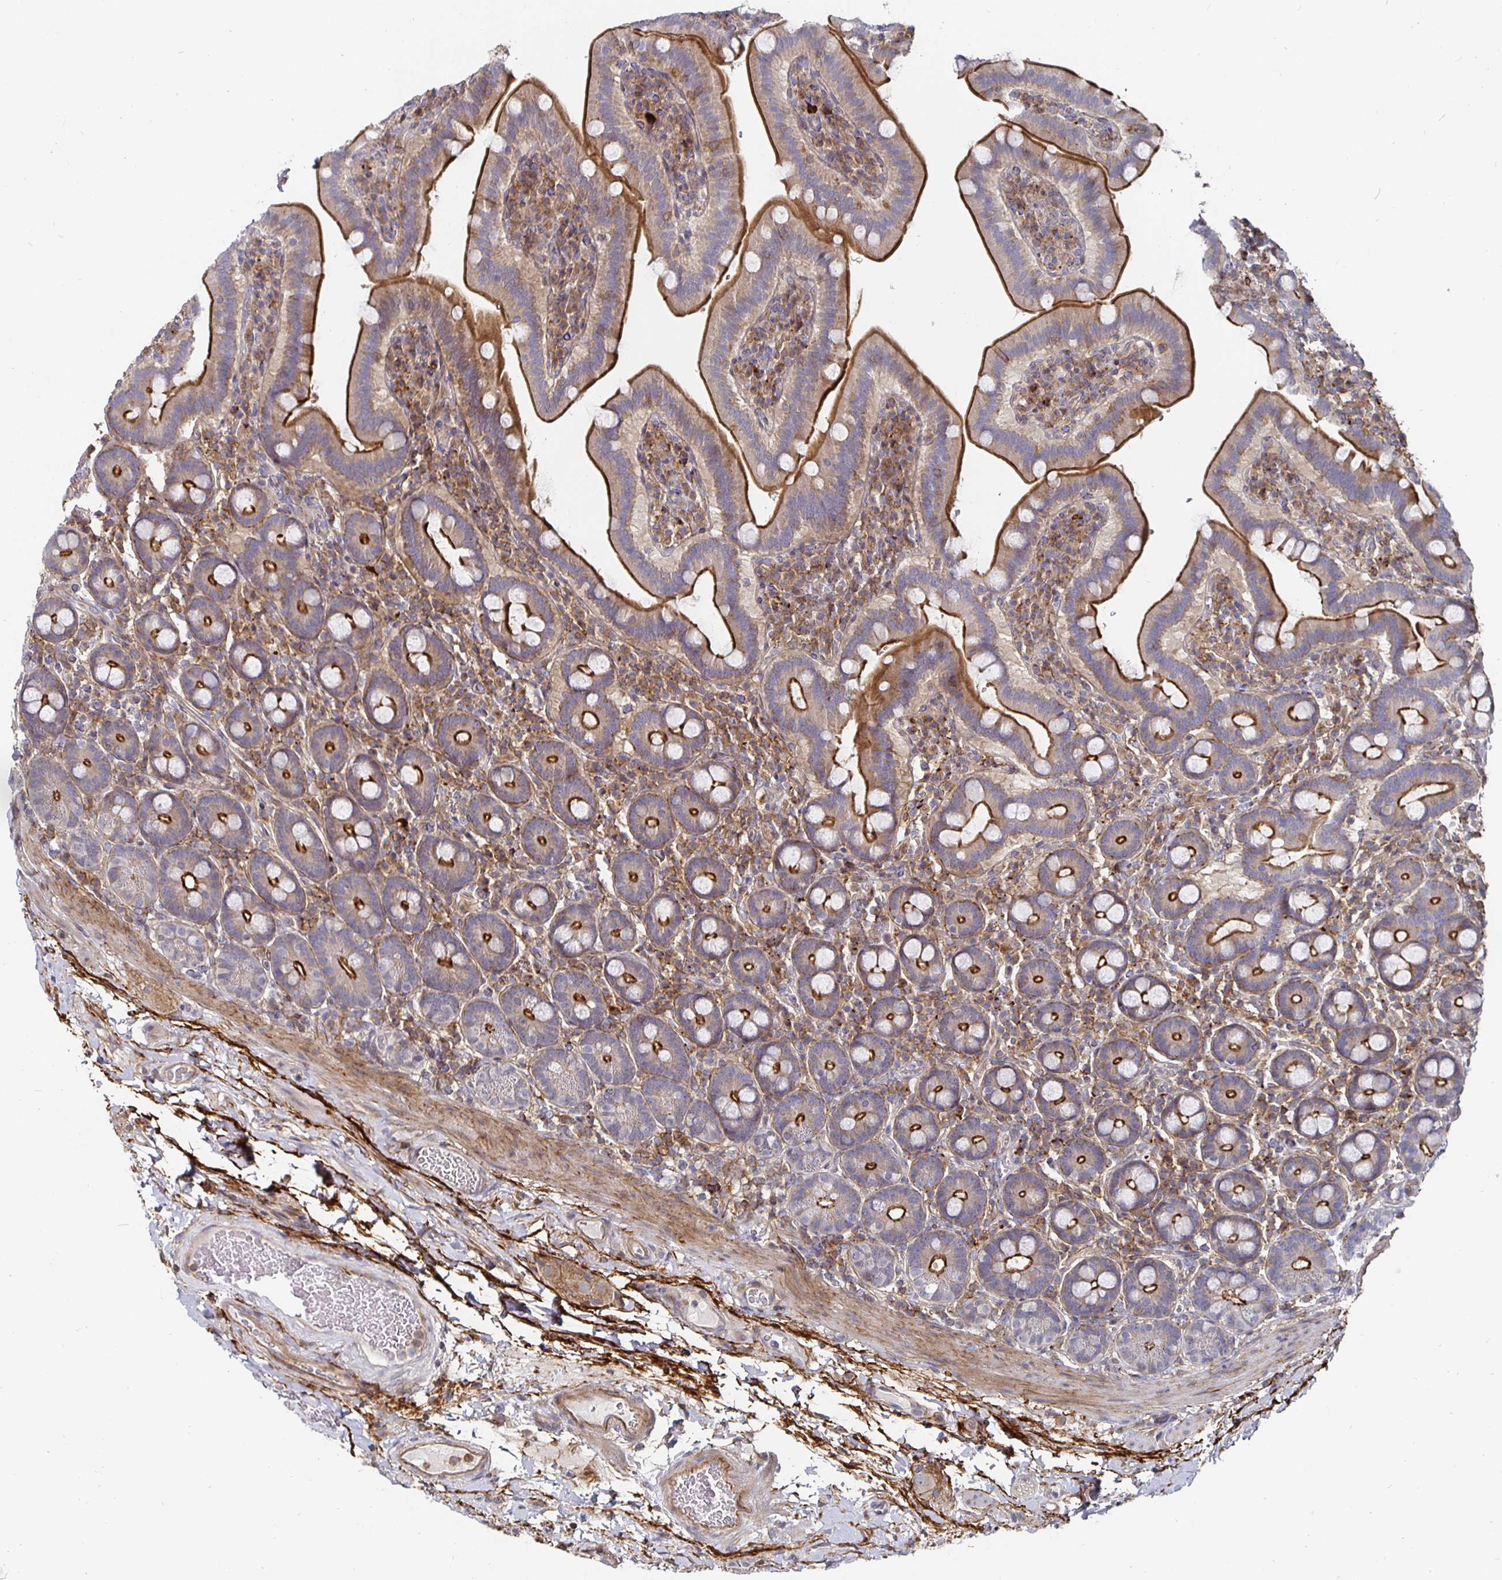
{"staining": {"intensity": "strong", "quantity": "25%-75%", "location": "cytoplasmic/membranous"}, "tissue": "small intestine", "cell_type": "Glandular cells", "image_type": "normal", "snomed": [{"axis": "morphology", "description": "Normal tissue, NOS"}, {"axis": "topography", "description": "Small intestine"}], "caption": "About 25%-75% of glandular cells in unremarkable human small intestine exhibit strong cytoplasmic/membranous protein expression as visualized by brown immunohistochemical staining.", "gene": "GJA4", "patient": {"sex": "male", "age": 26}}